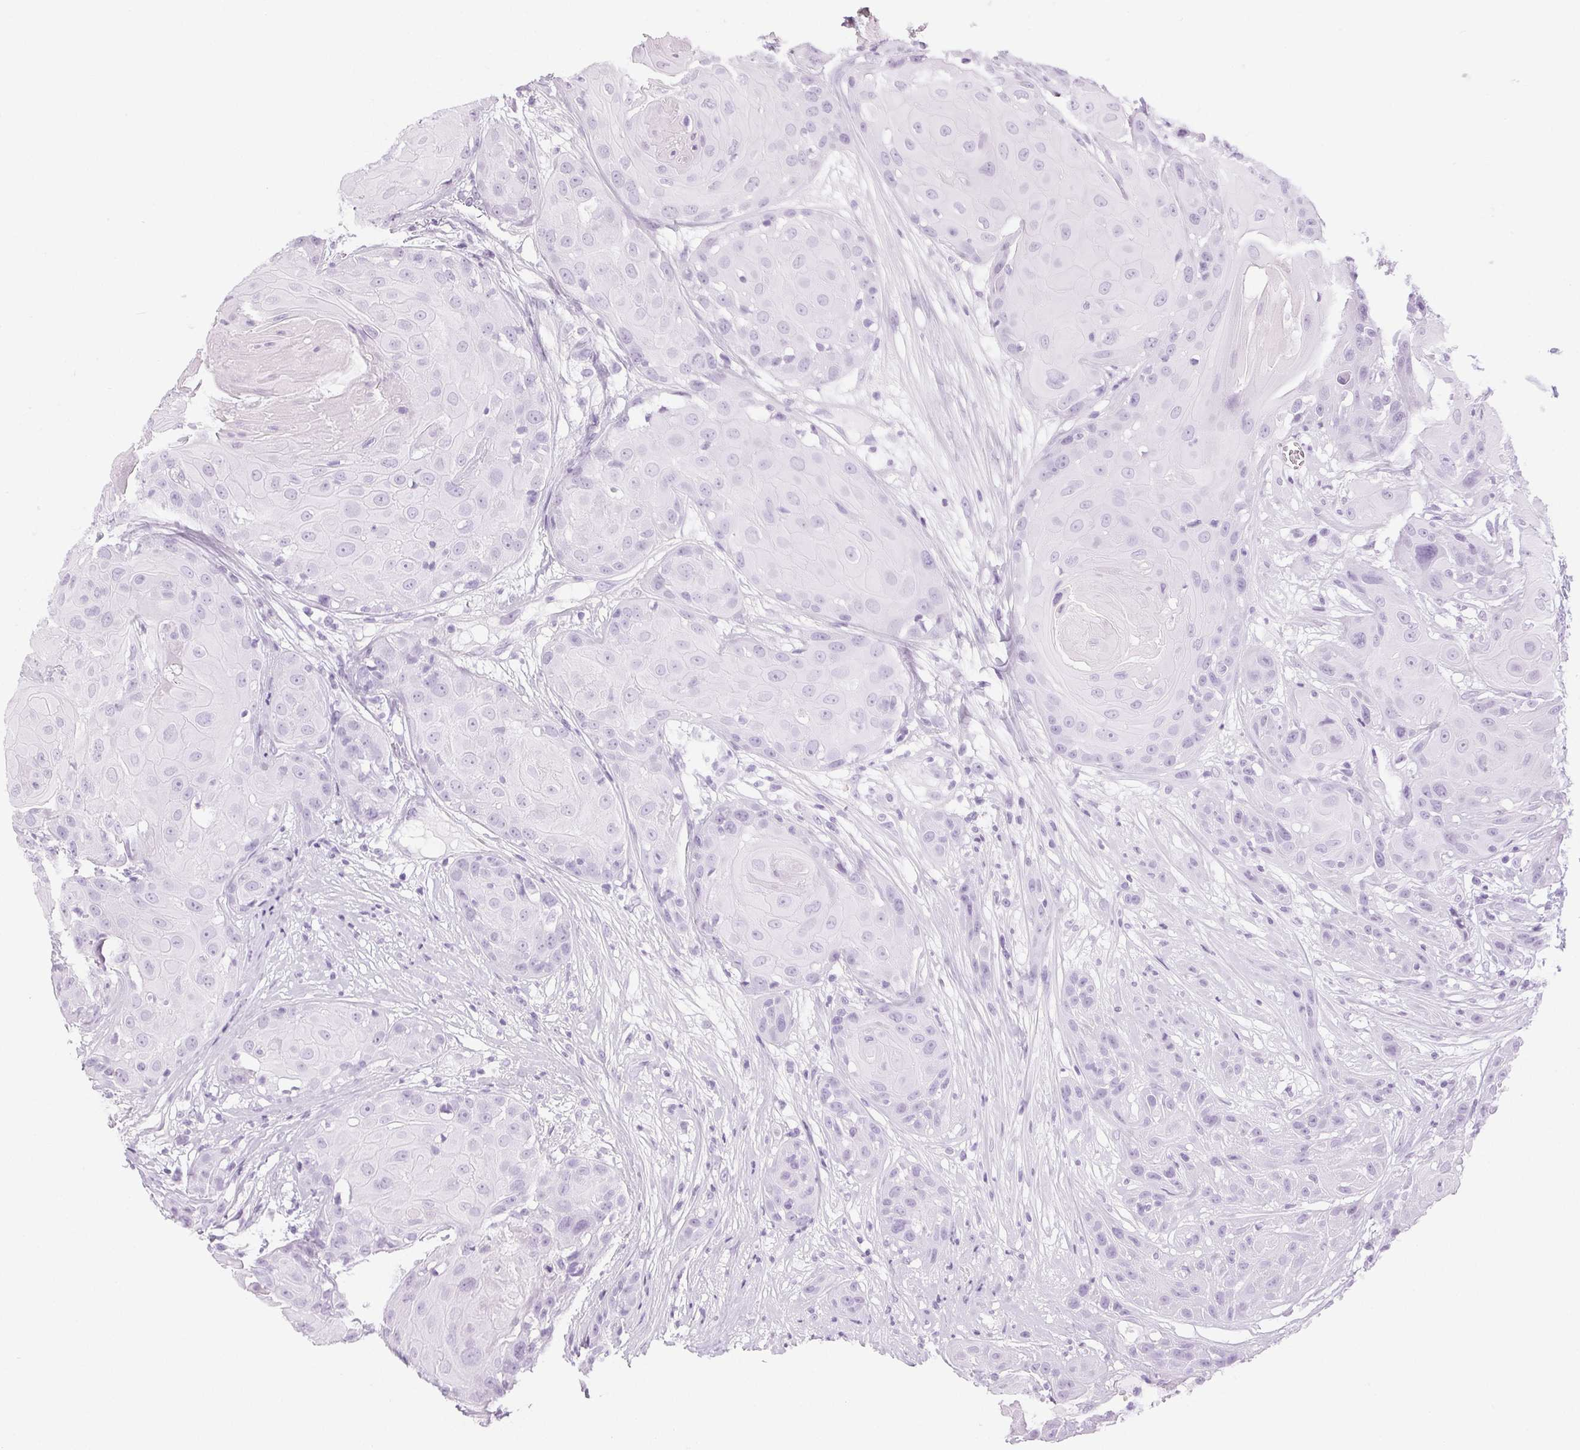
{"staining": {"intensity": "negative", "quantity": "none", "location": "none"}, "tissue": "head and neck cancer", "cell_type": "Tumor cells", "image_type": "cancer", "snomed": [{"axis": "morphology", "description": "Squamous cell carcinoma, NOS"}, {"axis": "topography", "description": "Skin"}, {"axis": "topography", "description": "Head-Neck"}], "caption": "Photomicrograph shows no significant protein expression in tumor cells of squamous cell carcinoma (head and neck).", "gene": "LTF", "patient": {"sex": "male", "age": 80}}